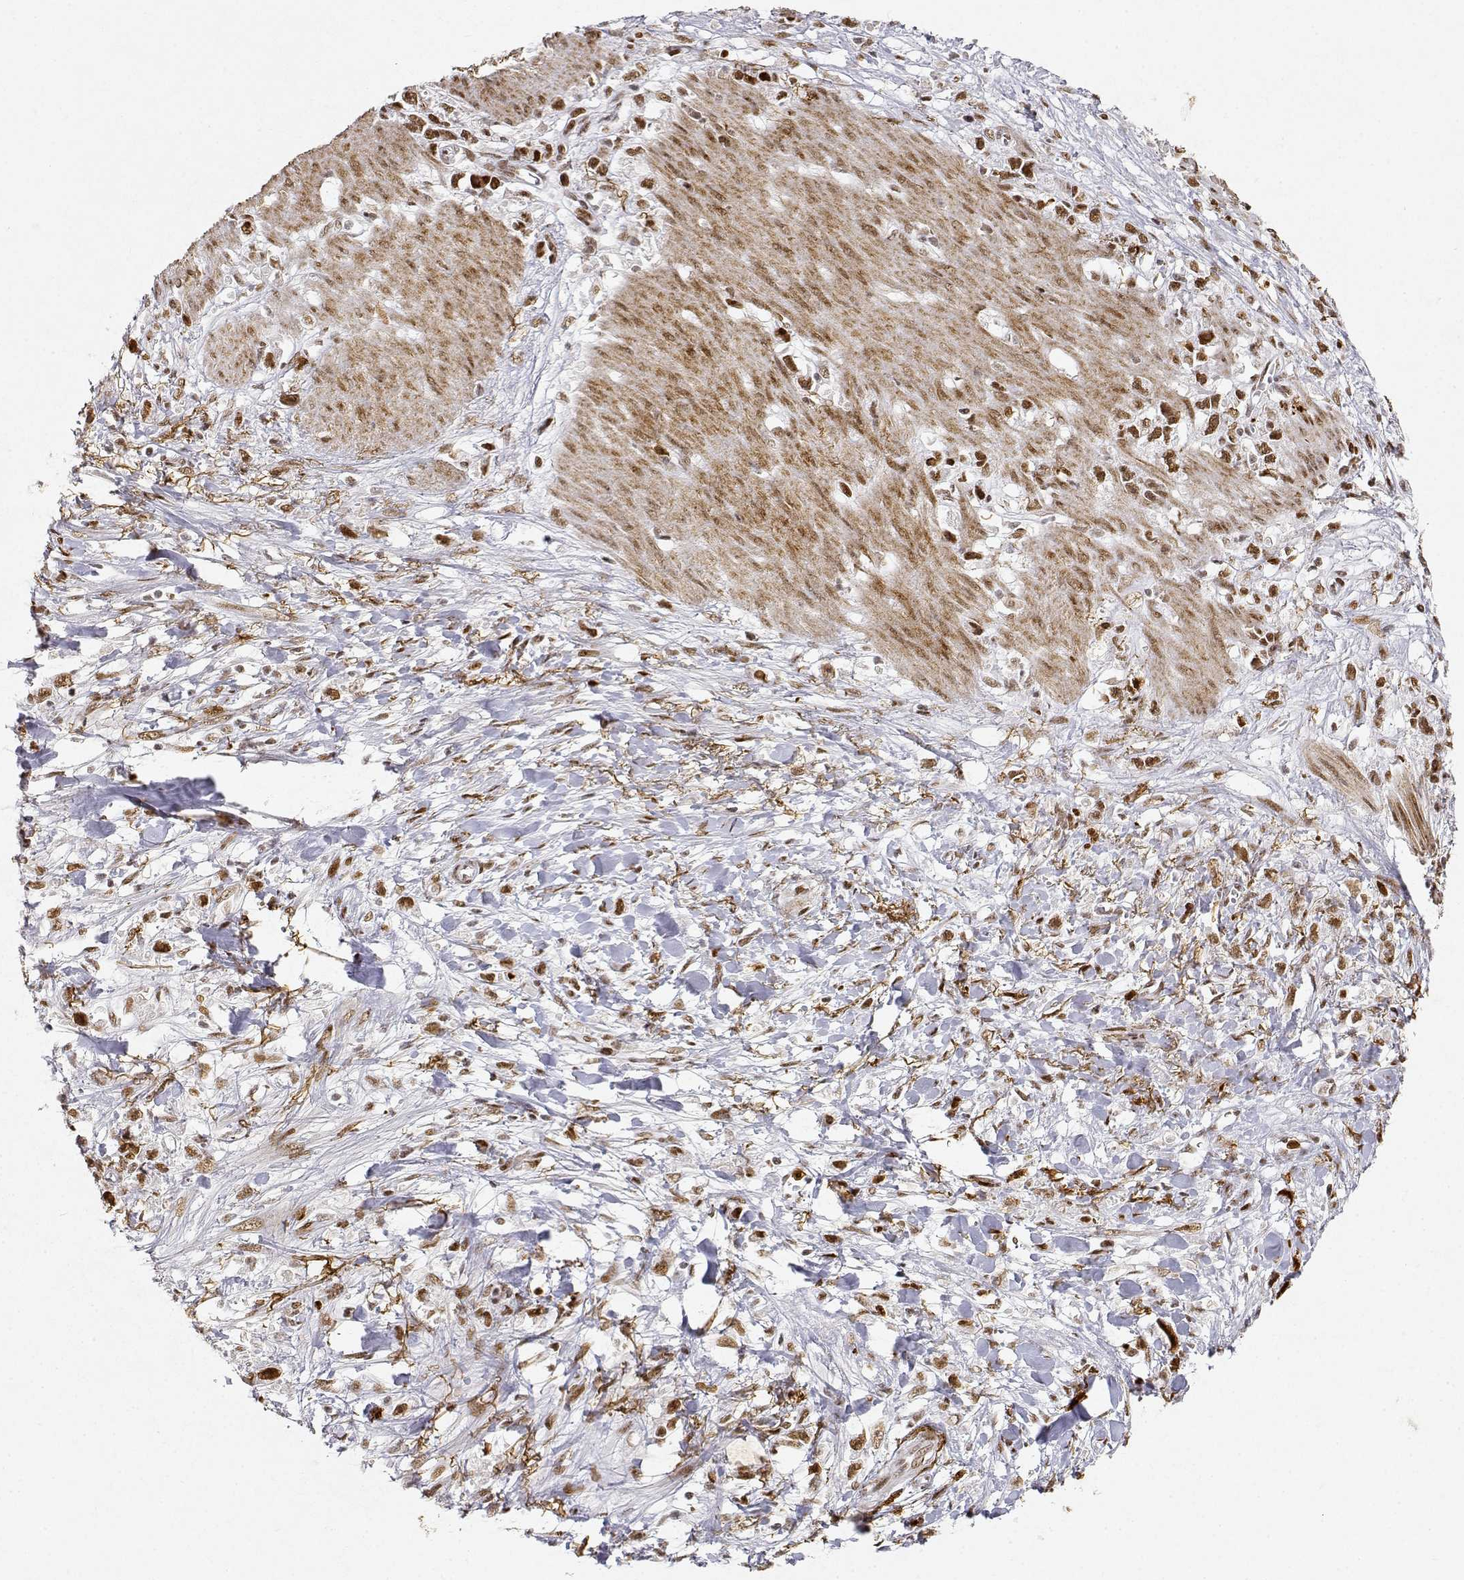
{"staining": {"intensity": "moderate", "quantity": ">75%", "location": "nuclear"}, "tissue": "stomach cancer", "cell_type": "Tumor cells", "image_type": "cancer", "snomed": [{"axis": "morphology", "description": "Adenocarcinoma, NOS"}, {"axis": "topography", "description": "Stomach"}], "caption": "Moderate nuclear staining for a protein is appreciated in about >75% of tumor cells of stomach cancer (adenocarcinoma) using immunohistochemistry.", "gene": "RSF1", "patient": {"sex": "female", "age": 59}}